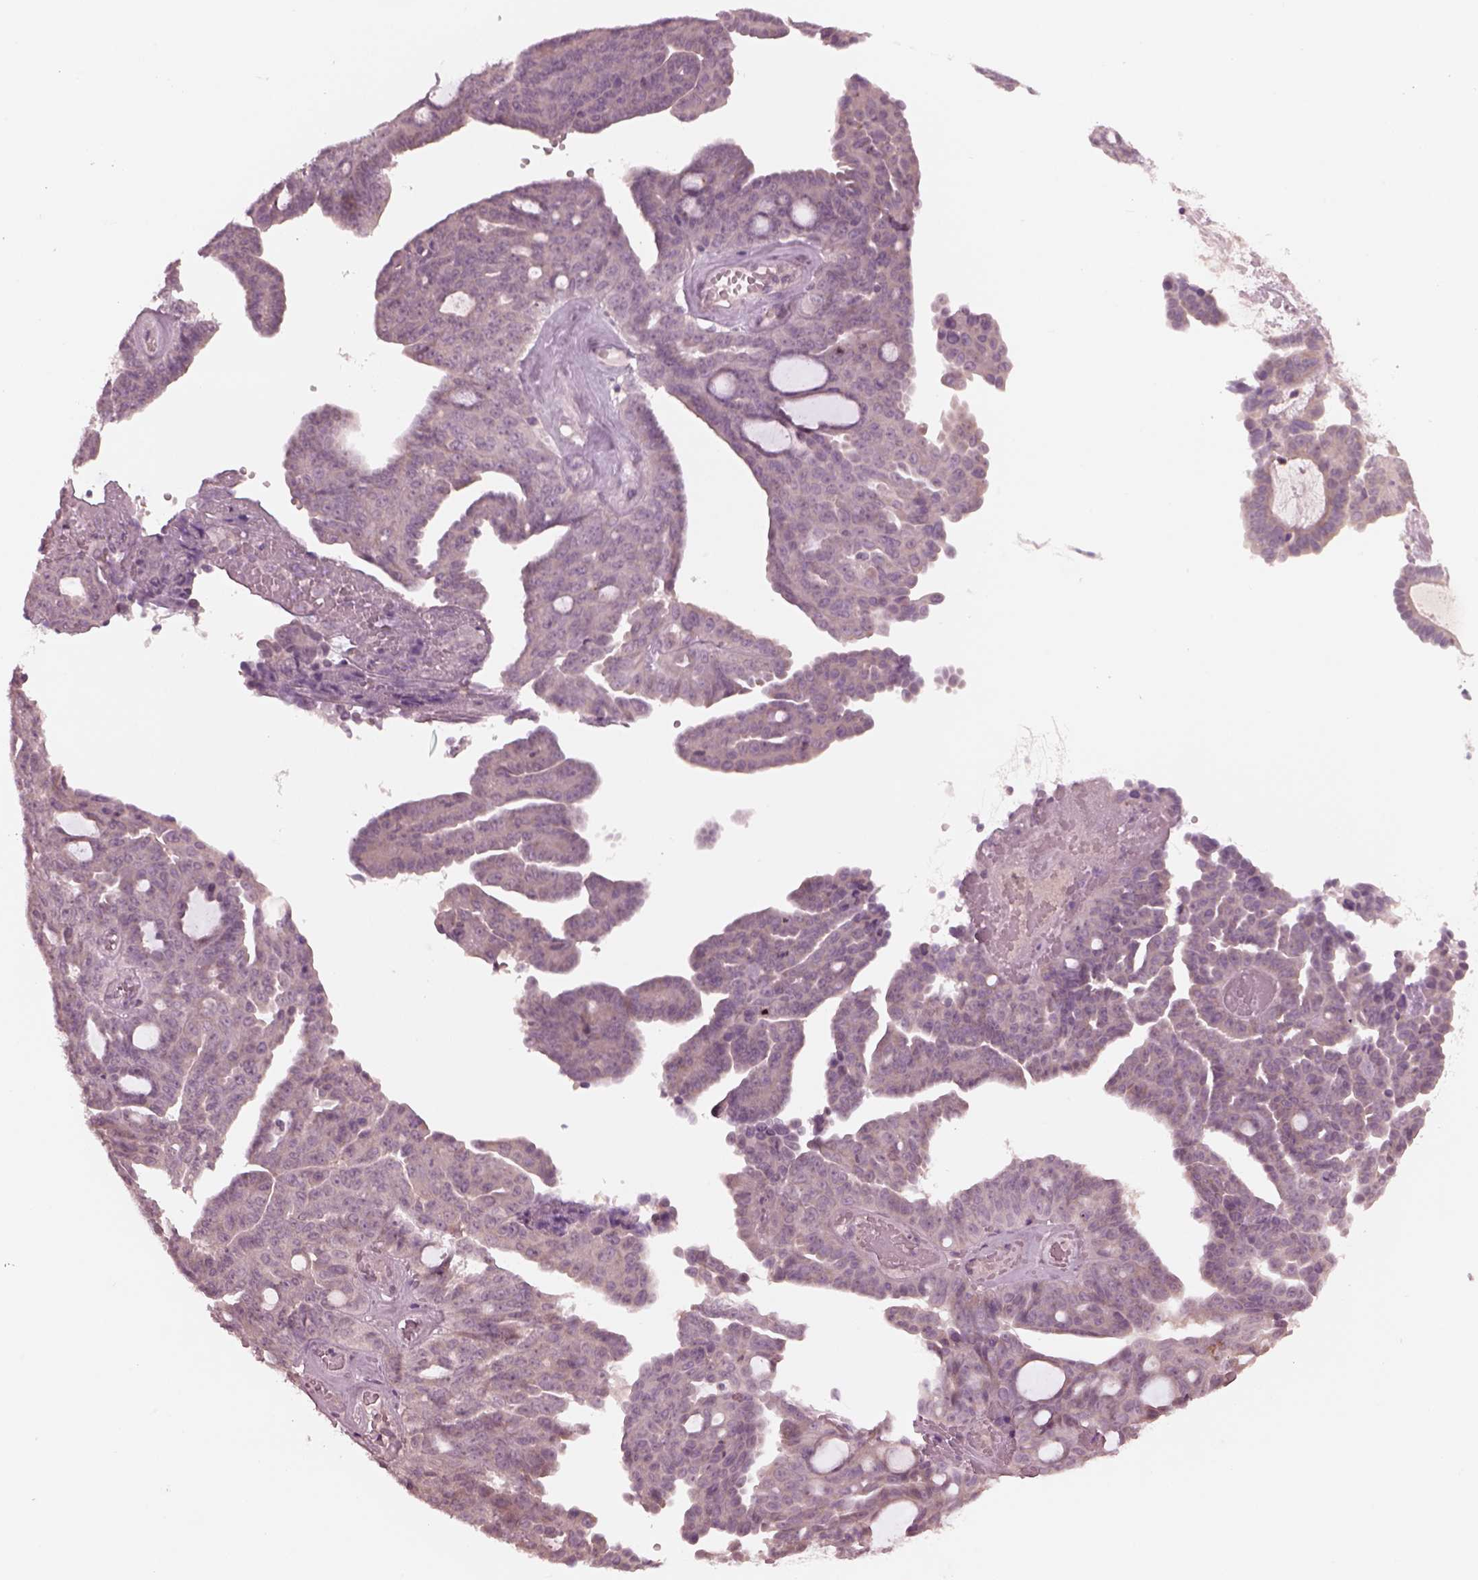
{"staining": {"intensity": "negative", "quantity": "none", "location": "none"}, "tissue": "ovarian cancer", "cell_type": "Tumor cells", "image_type": "cancer", "snomed": [{"axis": "morphology", "description": "Cystadenocarcinoma, serous, NOS"}, {"axis": "topography", "description": "Ovary"}], "caption": "This is an immunohistochemistry image of human serous cystadenocarcinoma (ovarian). There is no positivity in tumor cells.", "gene": "RGS7", "patient": {"sex": "female", "age": 71}}